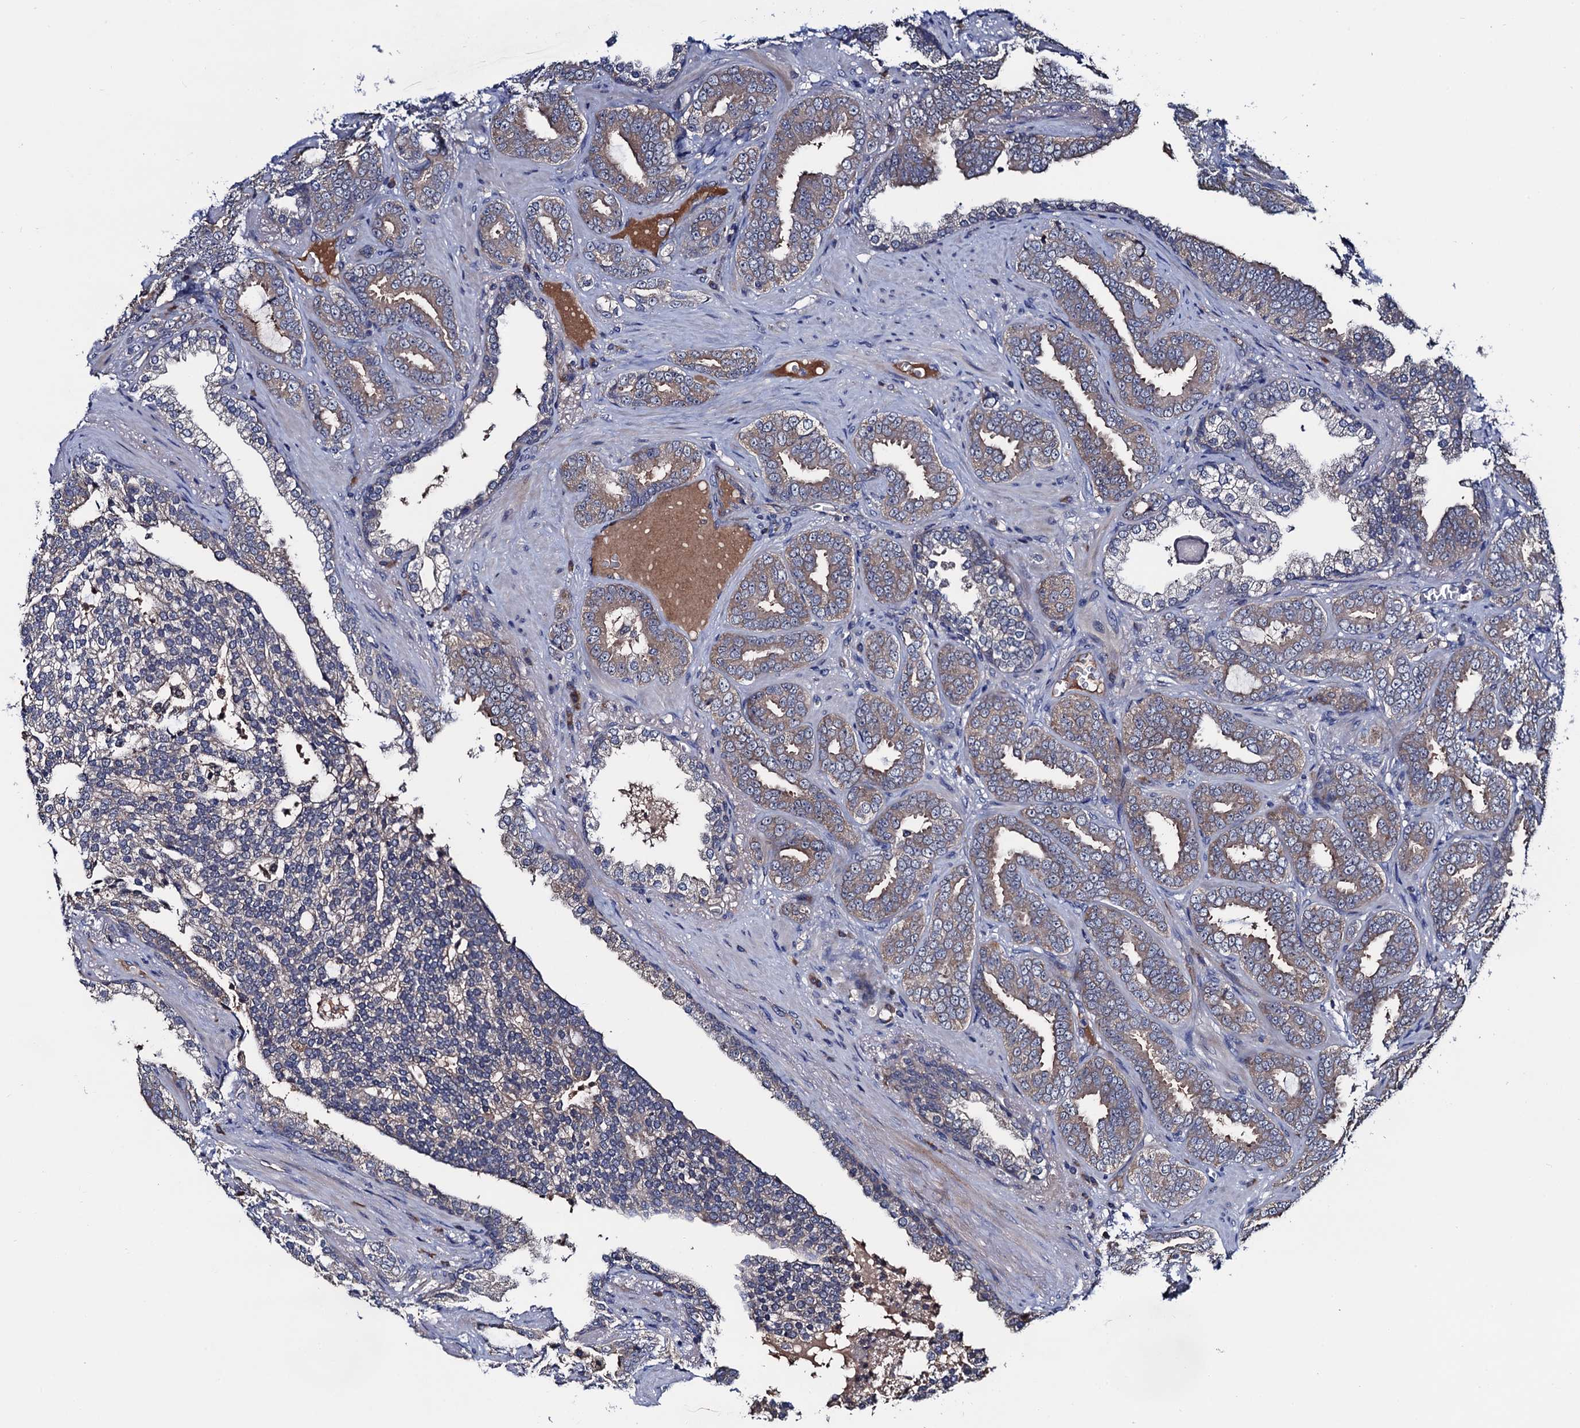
{"staining": {"intensity": "weak", "quantity": "25%-75%", "location": "cytoplasmic/membranous"}, "tissue": "prostate cancer", "cell_type": "Tumor cells", "image_type": "cancer", "snomed": [{"axis": "morphology", "description": "Adenocarcinoma, High grade"}, {"axis": "topography", "description": "Prostate and seminal vesicle, NOS"}], "caption": "Weak cytoplasmic/membranous protein positivity is present in about 25%-75% of tumor cells in prostate cancer.", "gene": "TRMT112", "patient": {"sex": "male", "age": 67}}